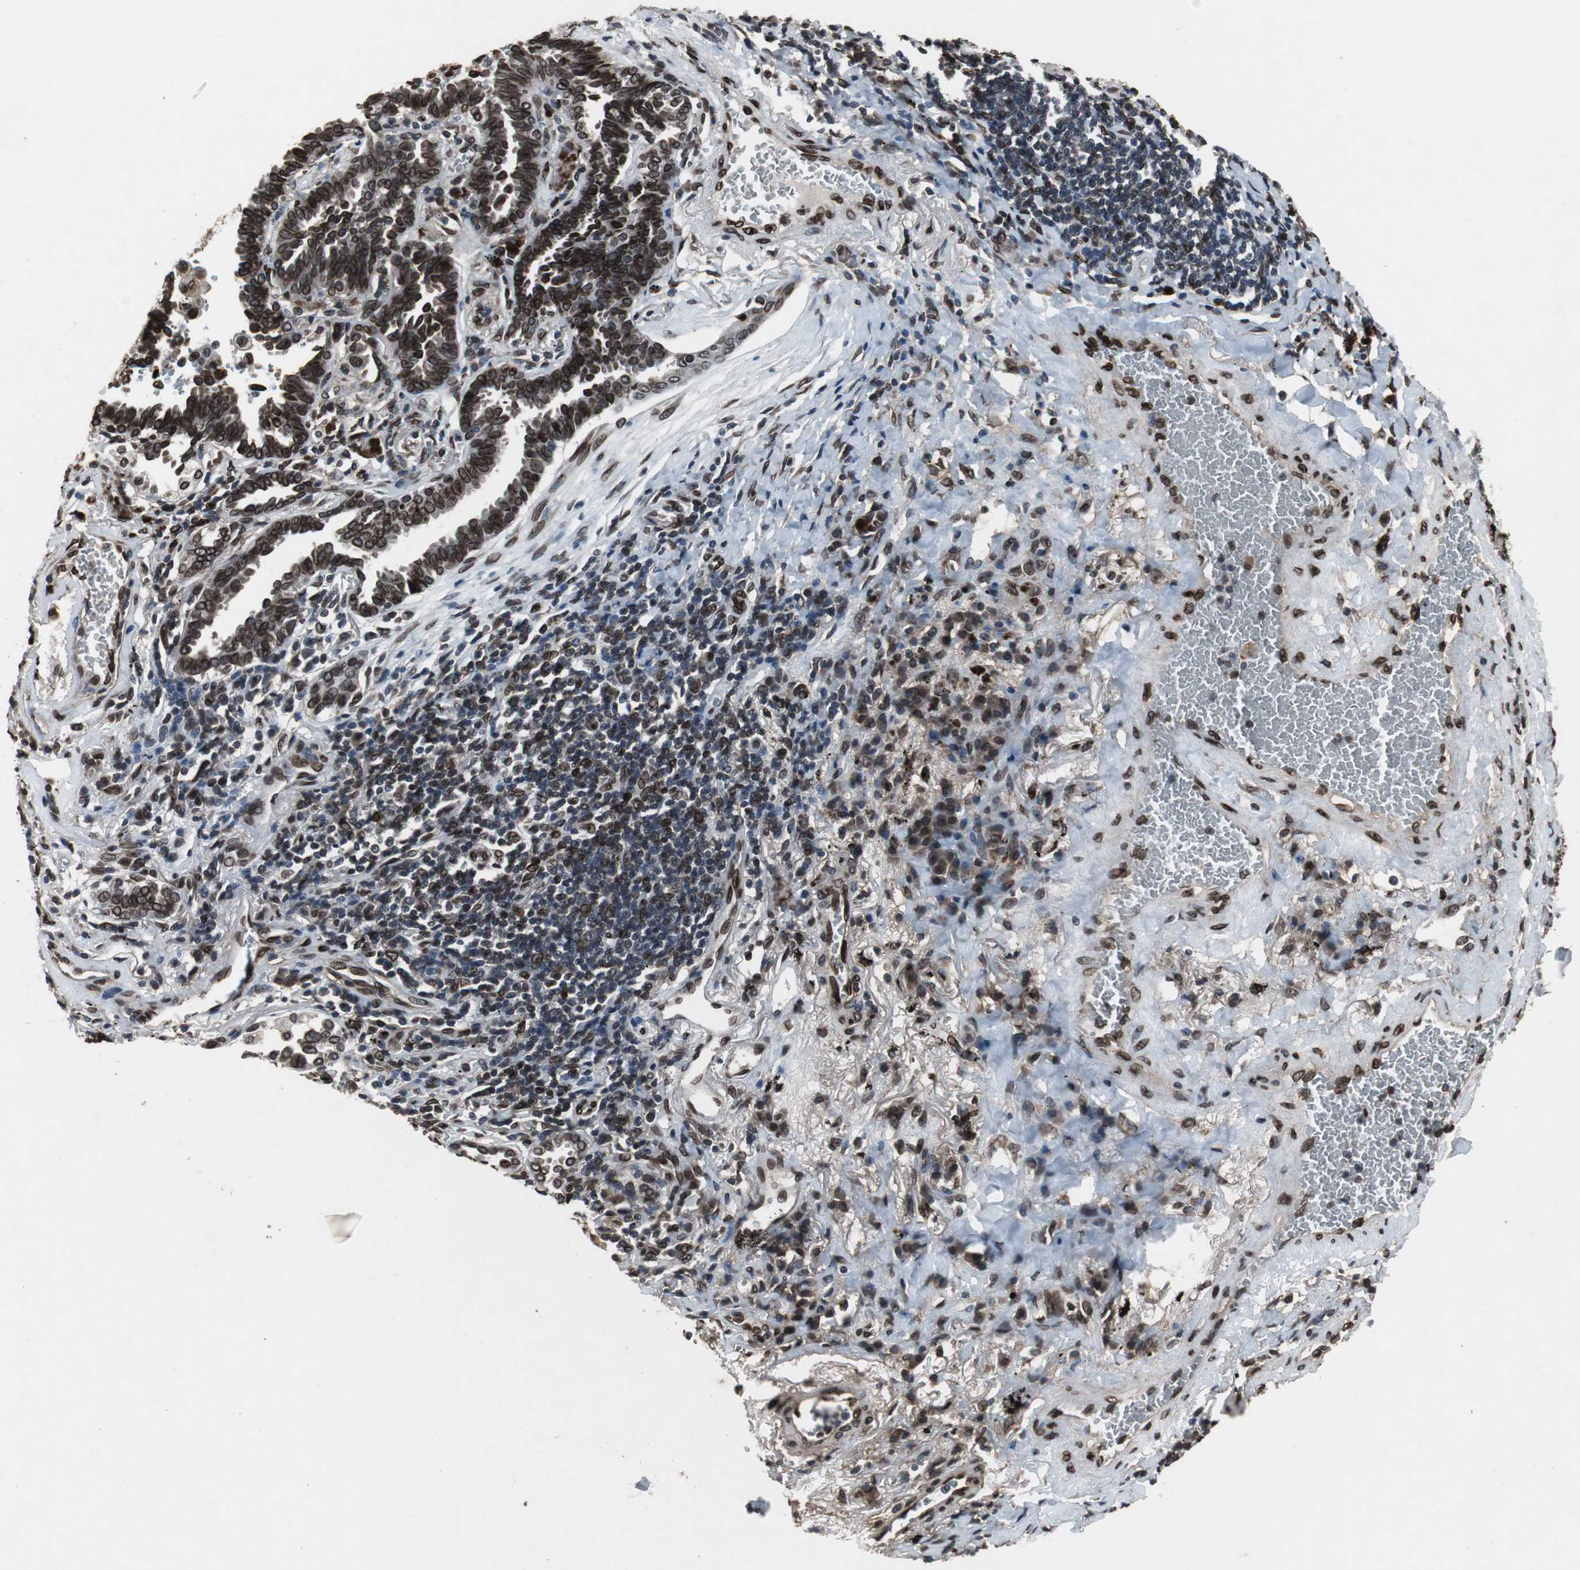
{"staining": {"intensity": "strong", "quantity": ">75%", "location": "cytoplasmic/membranous,nuclear"}, "tissue": "lung cancer", "cell_type": "Tumor cells", "image_type": "cancer", "snomed": [{"axis": "morphology", "description": "Adenocarcinoma, NOS"}, {"axis": "topography", "description": "Lung"}], "caption": "Tumor cells reveal strong cytoplasmic/membranous and nuclear positivity in about >75% of cells in adenocarcinoma (lung). The staining was performed using DAB (3,3'-diaminobenzidine) to visualize the protein expression in brown, while the nuclei were stained in blue with hematoxylin (Magnification: 20x).", "gene": "LMNA", "patient": {"sex": "female", "age": 64}}